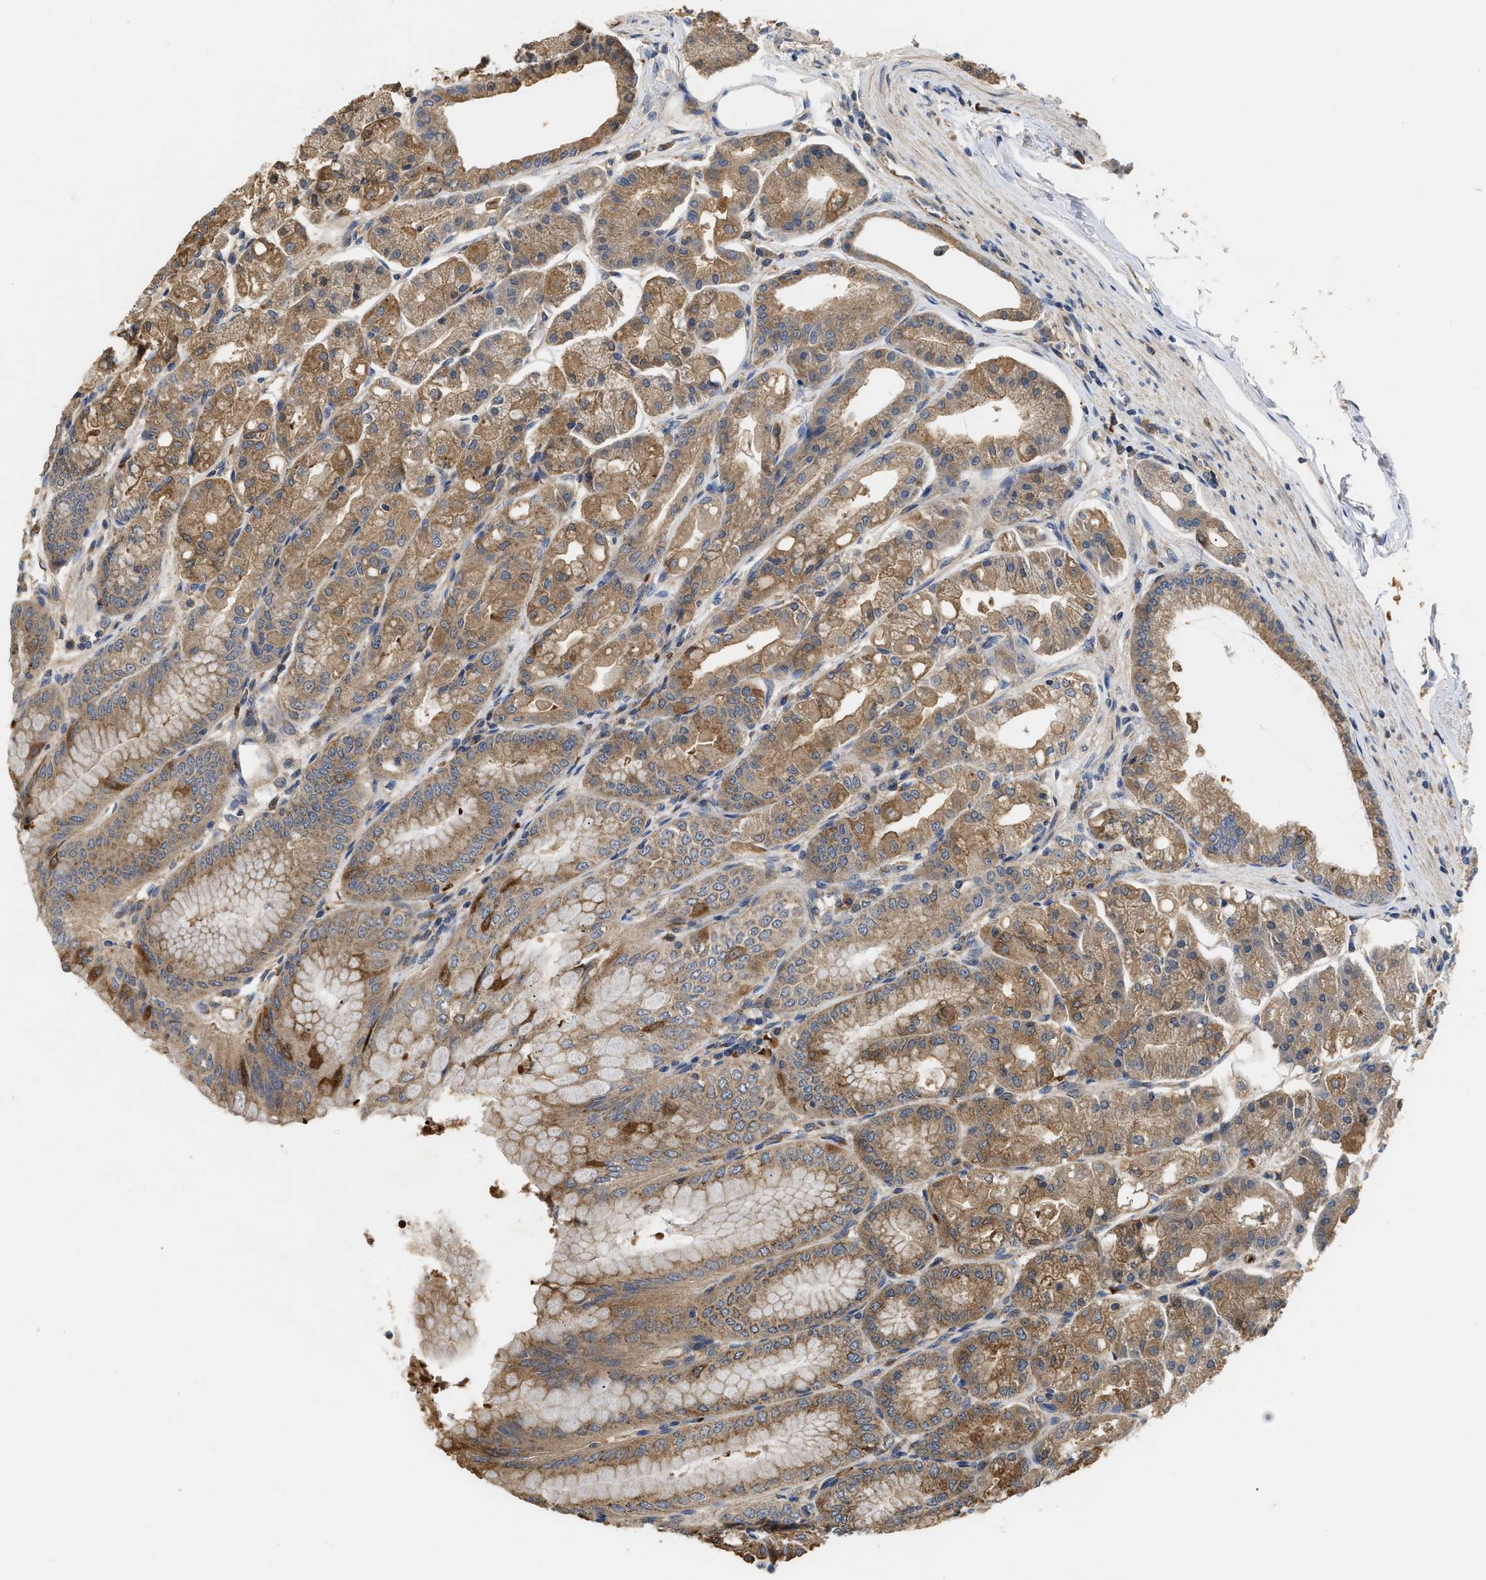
{"staining": {"intensity": "moderate", "quantity": ">75%", "location": "cytoplasmic/membranous"}, "tissue": "stomach", "cell_type": "Glandular cells", "image_type": "normal", "snomed": [{"axis": "morphology", "description": "Normal tissue, NOS"}, {"axis": "topography", "description": "Stomach, lower"}], "caption": "Stomach stained for a protein (brown) exhibits moderate cytoplasmic/membranous positive positivity in about >75% of glandular cells.", "gene": "RNF216", "patient": {"sex": "male", "age": 71}}